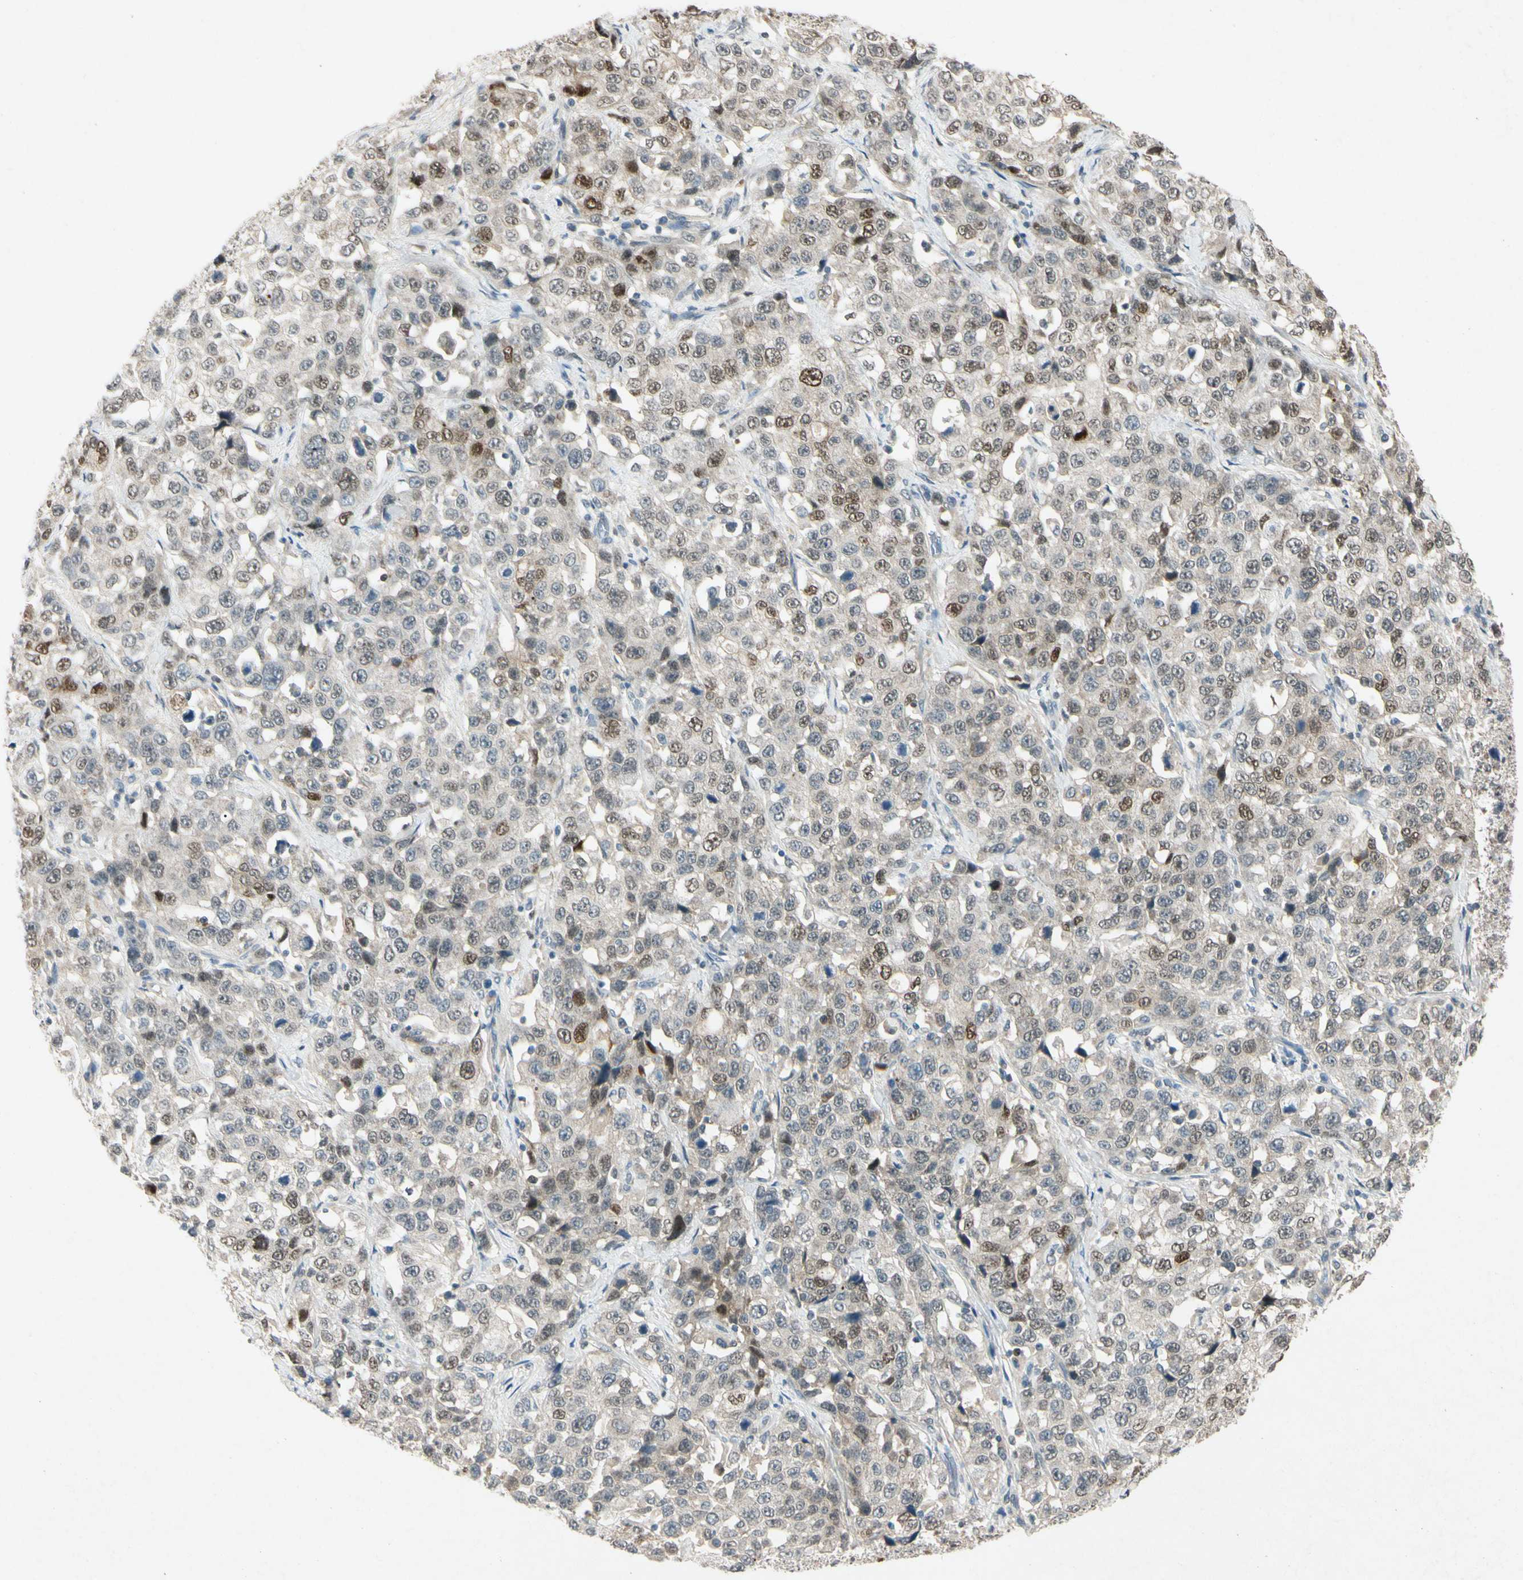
{"staining": {"intensity": "moderate", "quantity": "<25%", "location": "nuclear"}, "tissue": "stomach cancer", "cell_type": "Tumor cells", "image_type": "cancer", "snomed": [{"axis": "morphology", "description": "Normal tissue, NOS"}, {"axis": "morphology", "description": "Adenocarcinoma, NOS"}, {"axis": "topography", "description": "Stomach"}], "caption": "Immunohistochemical staining of human stomach adenocarcinoma shows moderate nuclear protein staining in approximately <25% of tumor cells. (DAB (3,3'-diaminobenzidine) IHC, brown staining for protein, blue staining for nuclei).", "gene": "HSPA1B", "patient": {"sex": "male", "age": 48}}